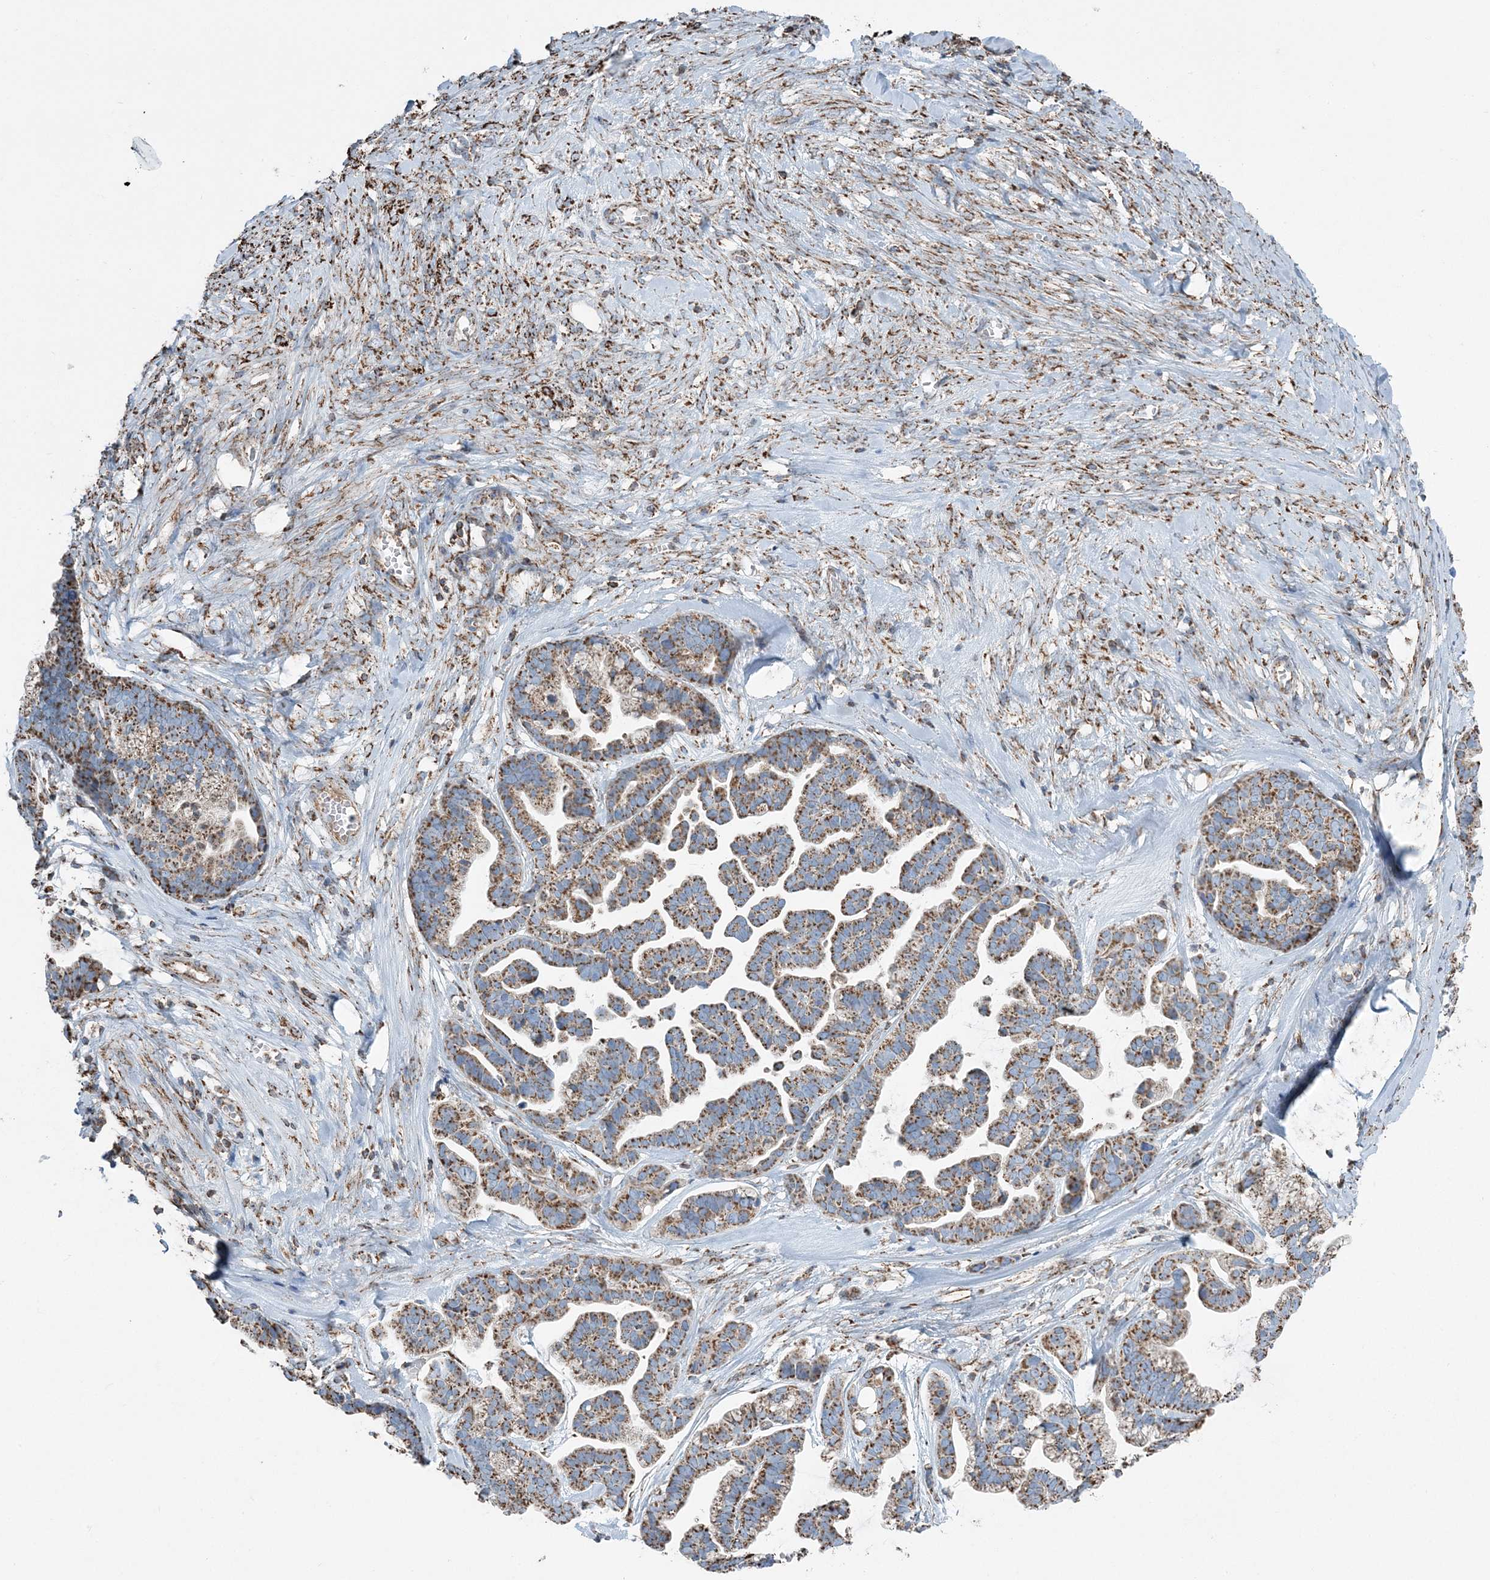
{"staining": {"intensity": "strong", "quantity": ">75%", "location": "cytoplasmic/membranous"}, "tissue": "ovarian cancer", "cell_type": "Tumor cells", "image_type": "cancer", "snomed": [{"axis": "morphology", "description": "Cystadenocarcinoma, serous, NOS"}, {"axis": "topography", "description": "Ovary"}], "caption": "Ovarian cancer (serous cystadenocarcinoma) was stained to show a protein in brown. There is high levels of strong cytoplasmic/membranous positivity in about >75% of tumor cells. The staining was performed using DAB (3,3'-diaminobenzidine) to visualize the protein expression in brown, while the nuclei were stained in blue with hematoxylin (Magnification: 20x).", "gene": "RAB11FIP3", "patient": {"sex": "female", "age": 56}}